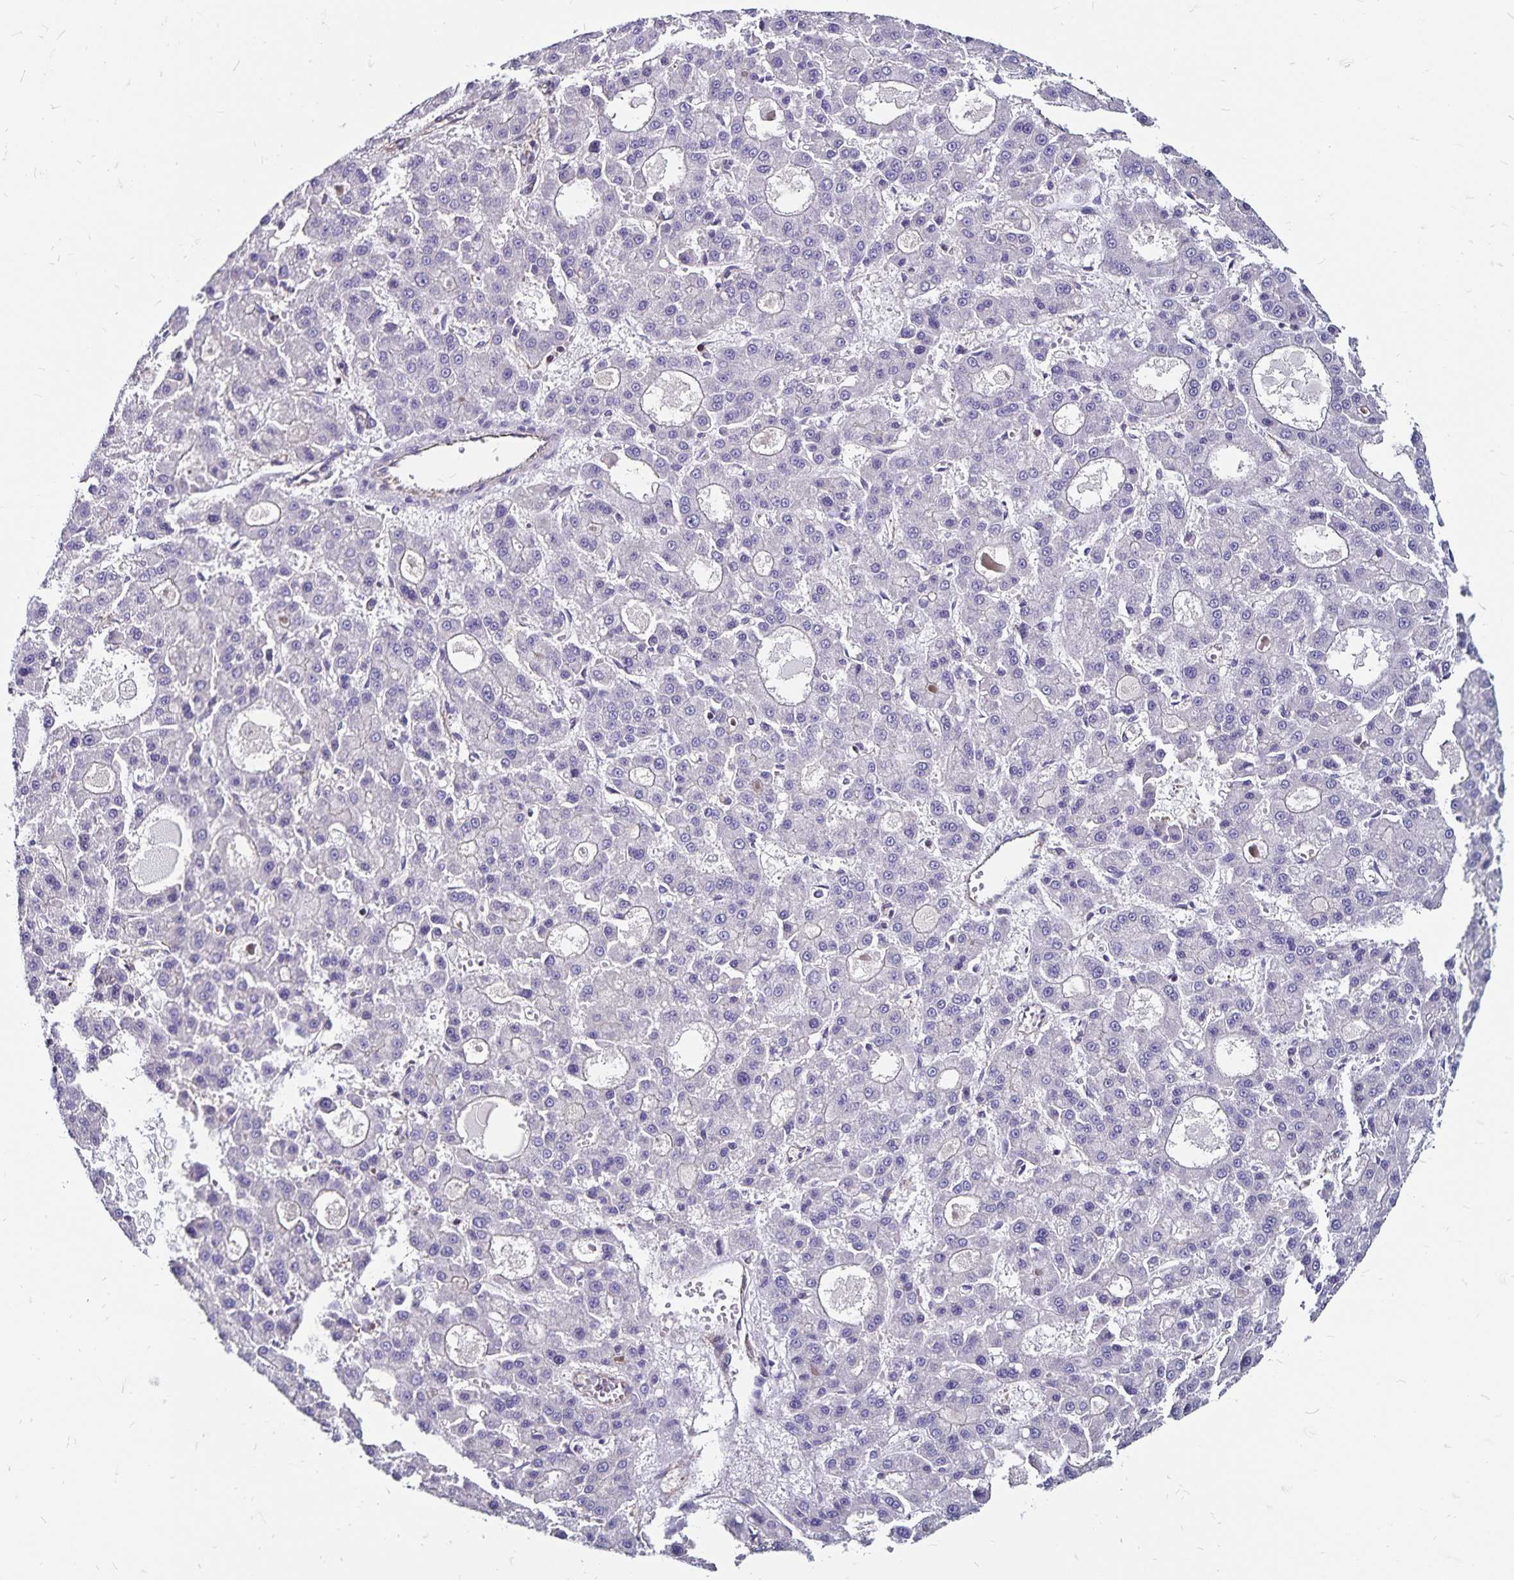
{"staining": {"intensity": "negative", "quantity": "none", "location": "none"}, "tissue": "liver cancer", "cell_type": "Tumor cells", "image_type": "cancer", "snomed": [{"axis": "morphology", "description": "Carcinoma, Hepatocellular, NOS"}, {"axis": "topography", "description": "Liver"}], "caption": "Liver cancer (hepatocellular carcinoma) stained for a protein using immunohistochemistry (IHC) displays no staining tumor cells.", "gene": "RPRML", "patient": {"sex": "male", "age": 70}}